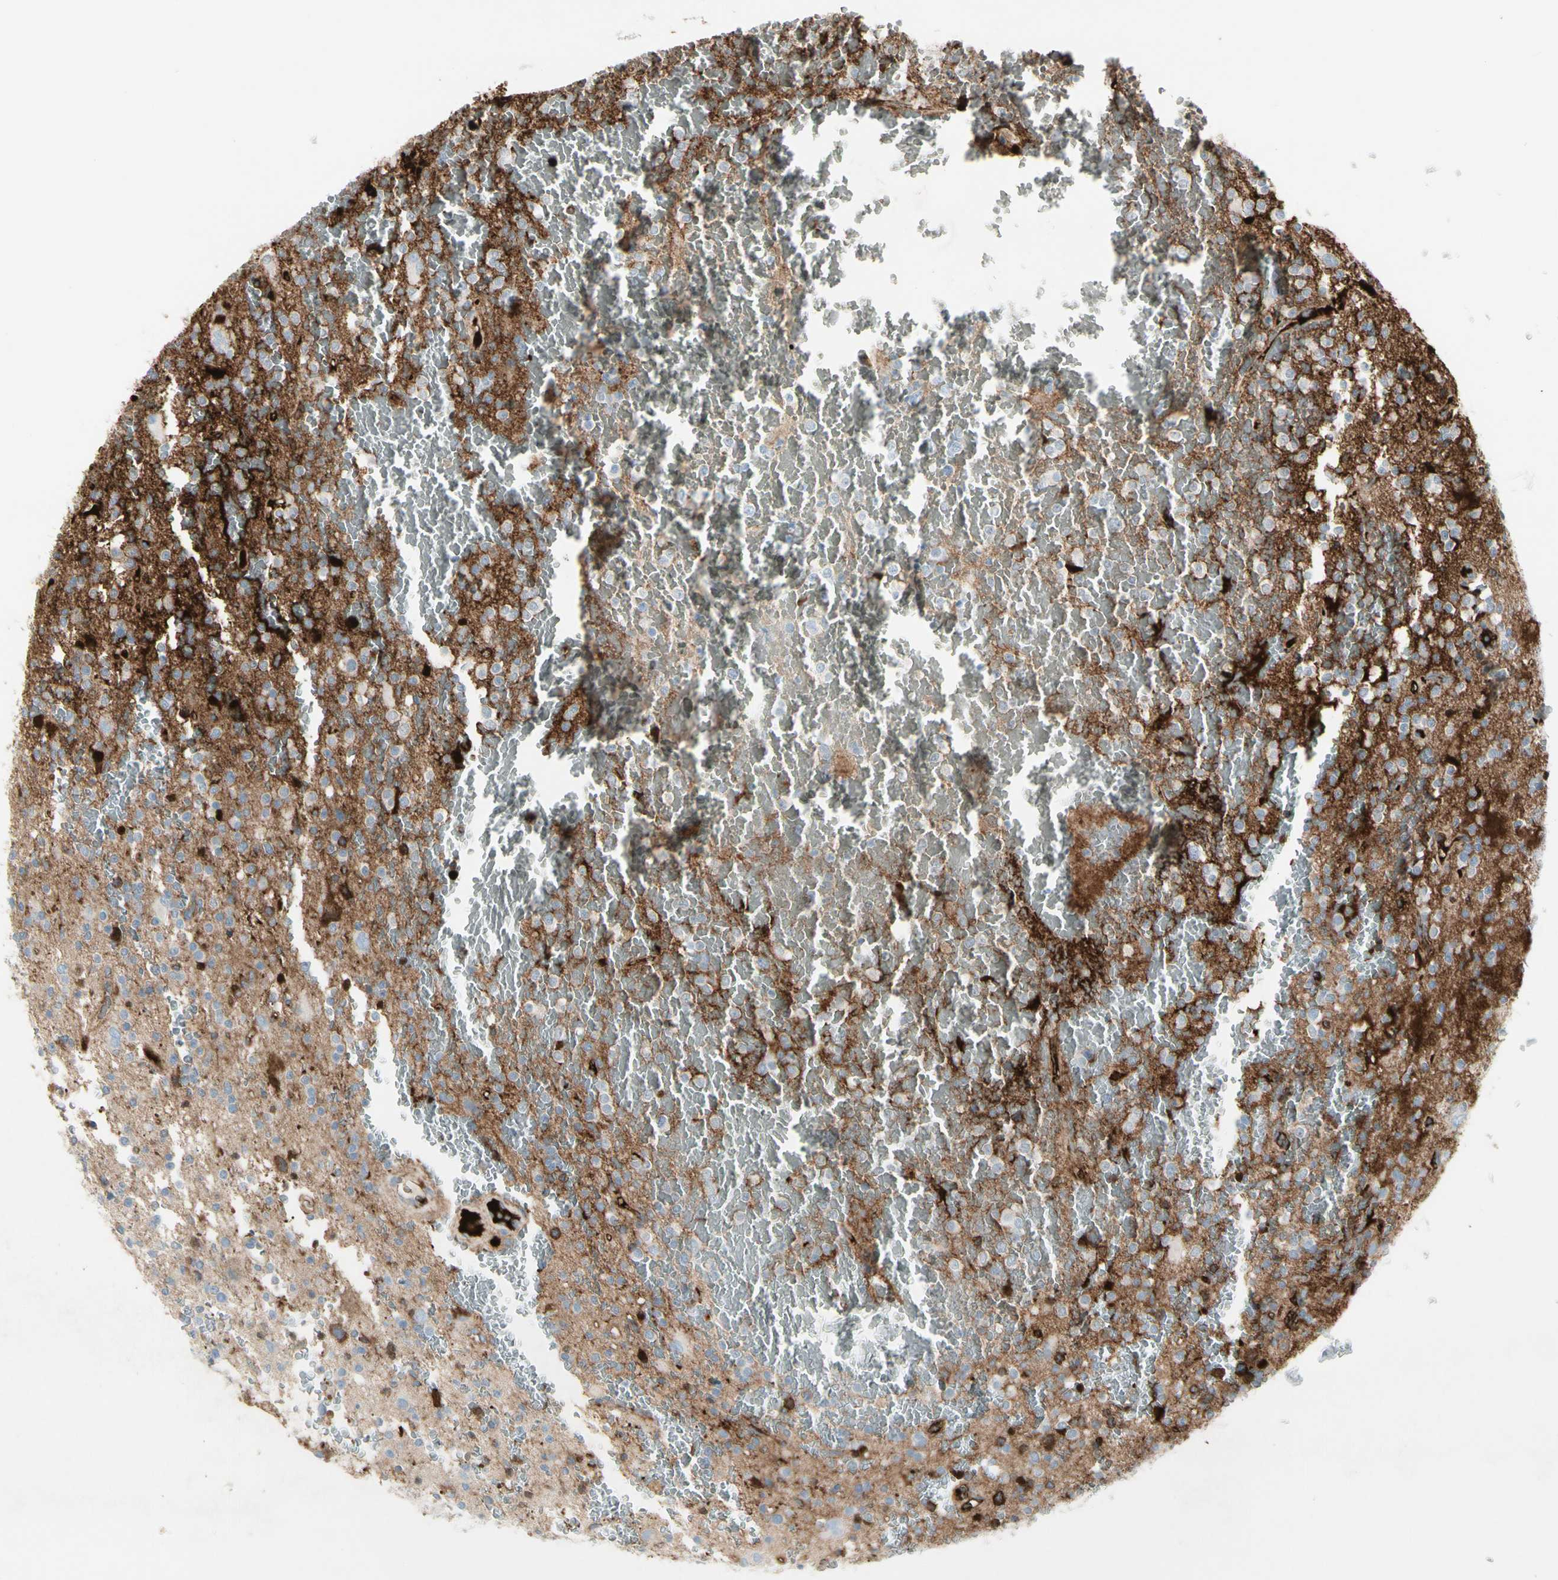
{"staining": {"intensity": "negative", "quantity": "none", "location": "none"}, "tissue": "glioma", "cell_type": "Tumor cells", "image_type": "cancer", "snomed": [{"axis": "morphology", "description": "Glioma, malignant, High grade"}, {"axis": "topography", "description": "Brain"}], "caption": "Malignant glioma (high-grade) stained for a protein using immunohistochemistry (IHC) demonstrates no staining tumor cells.", "gene": "IGHG1", "patient": {"sex": "male", "age": 47}}